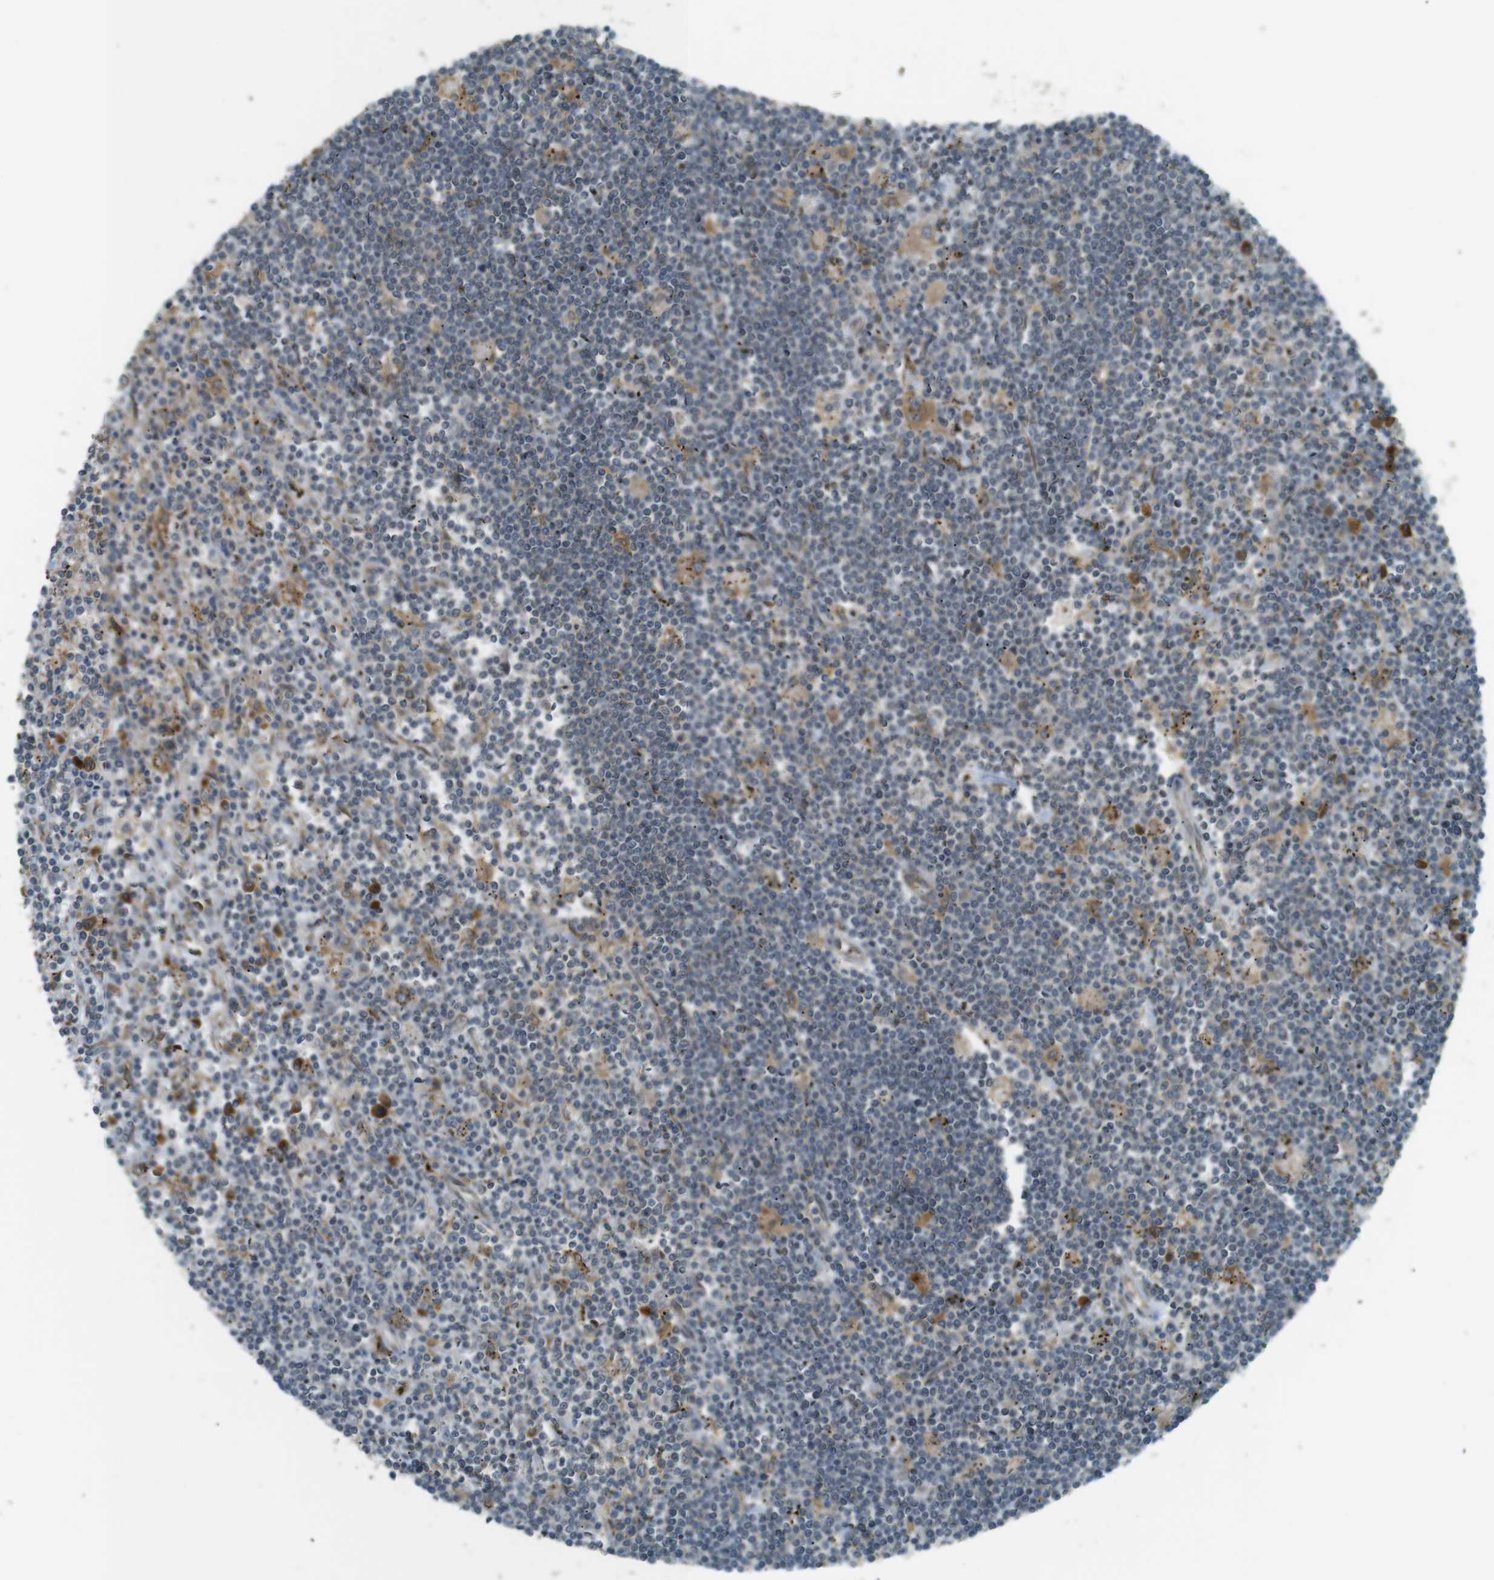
{"staining": {"intensity": "moderate", "quantity": "<25%", "location": "cytoplasmic/membranous"}, "tissue": "lymphoma", "cell_type": "Tumor cells", "image_type": "cancer", "snomed": [{"axis": "morphology", "description": "Malignant lymphoma, non-Hodgkin's type, Low grade"}, {"axis": "topography", "description": "Spleen"}], "caption": "The histopathology image reveals immunohistochemical staining of lymphoma. There is moderate cytoplasmic/membranous staining is present in approximately <25% of tumor cells. (DAB (3,3'-diaminobenzidine) = brown stain, brightfield microscopy at high magnification).", "gene": "TMED4", "patient": {"sex": "male", "age": 76}}